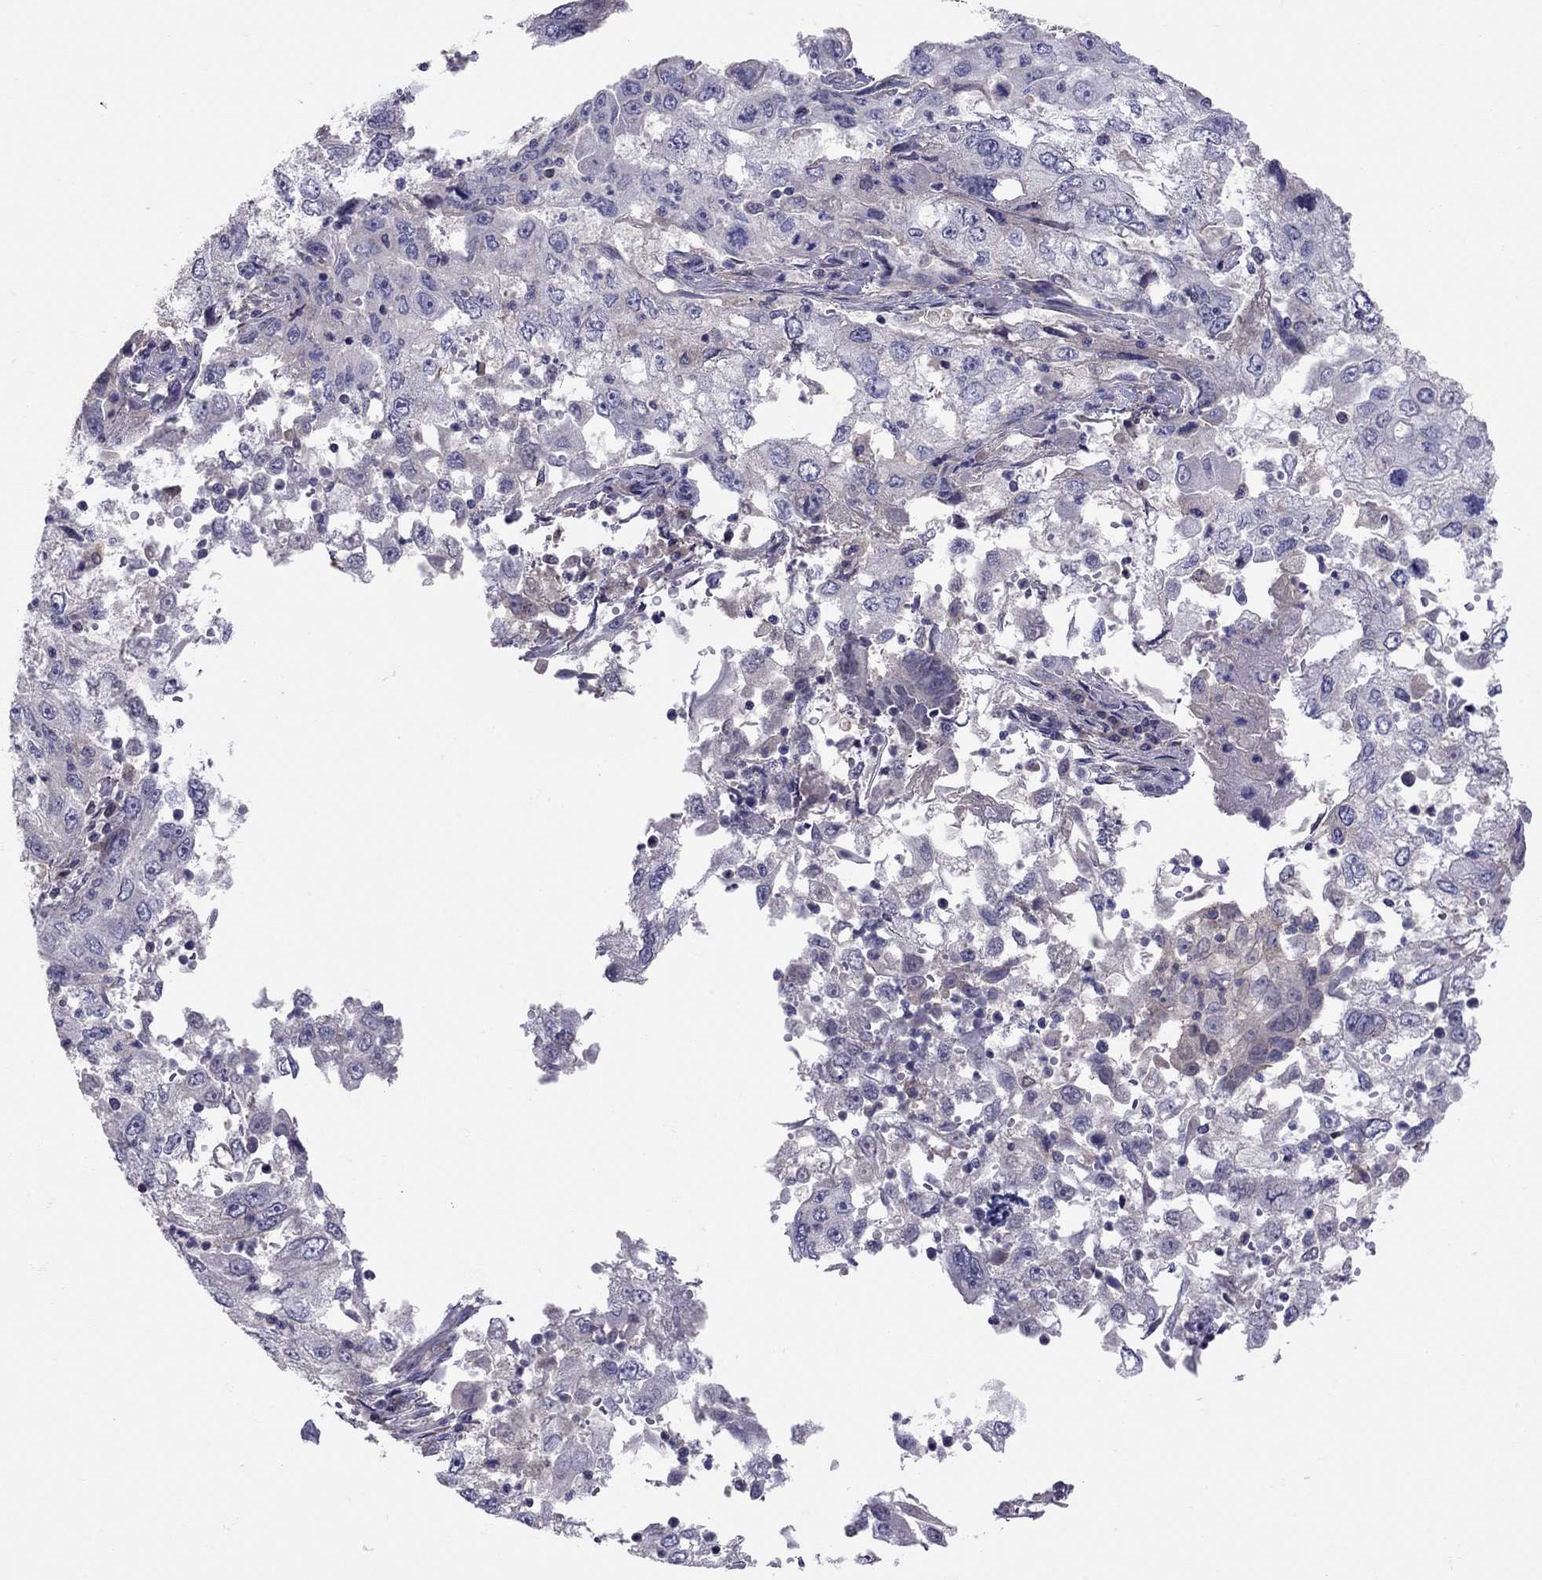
{"staining": {"intensity": "negative", "quantity": "none", "location": "none"}, "tissue": "cervical cancer", "cell_type": "Tumor cells", "image_type": "cancer", "snomed": [{"axis": "morphology", "description": "Squamous cell carcinoma, NOS"}, {"axis": "topography", "description": "Cervix"}], "caption": "Tumor cells show no significant protein expression in squamous cell carcinoma (cervical). The staining is performed using DAB (3,3'-diaminobenzidine) brown chromogen with nuclei counter-stained in using hematoxylin.", "gene": "RTP5", "patient": {"sex": "female", "age": 36}}